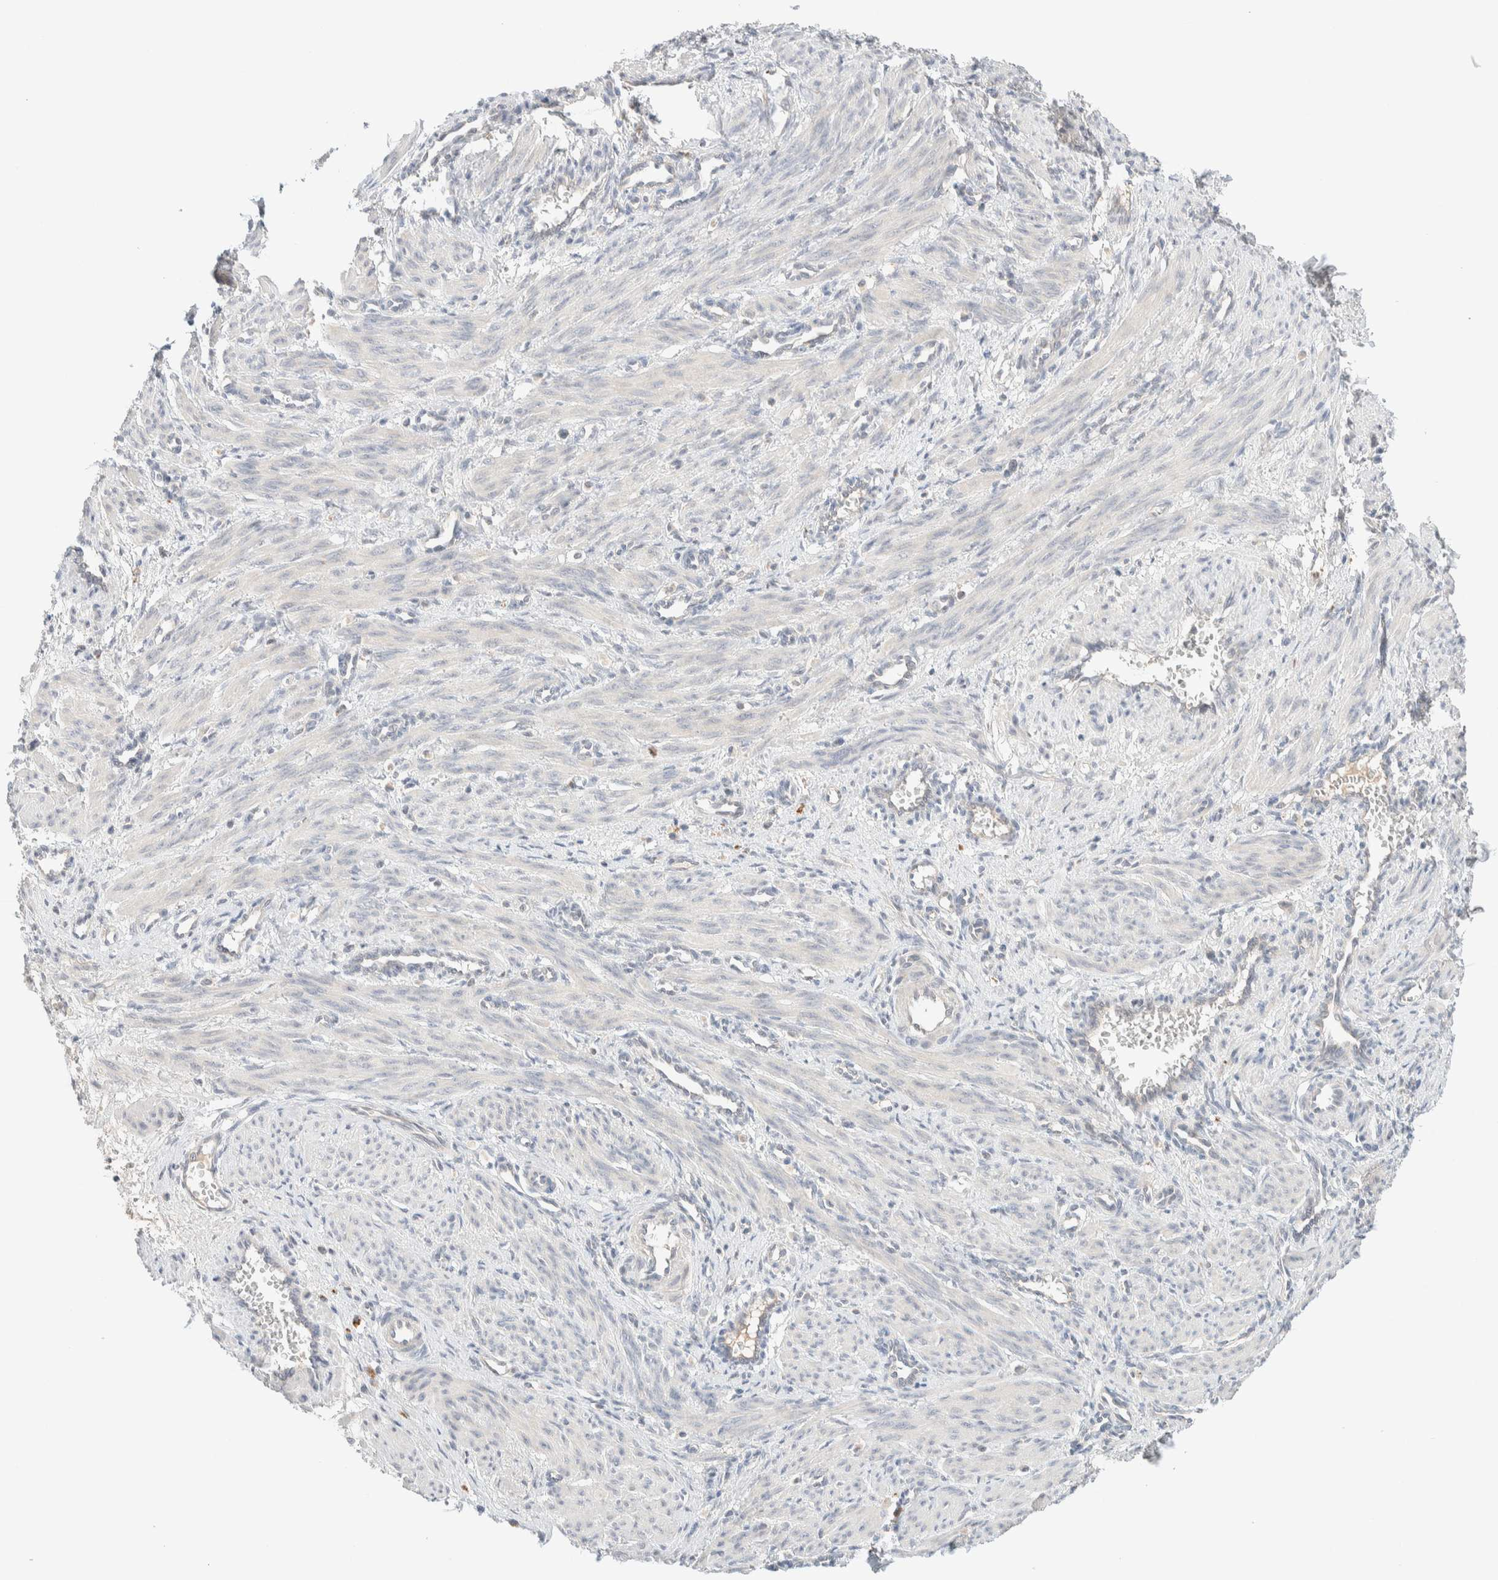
{"staining": {"intensity": "negative", "quantity": "none", "location": "none"}, "tissue": "smooth muscle", "cell_type": "Smooth muscle cells", "image_type": "normal", "snomed": [{"axis": "morphology", "description": "Normal tissue, NOS"}, {"axis": "topography", "description": "Endometrium"}], "caption": "IHC photomicrograph of unremarkable smooth muscle stained for a protein (brown), which demonstrates no expression in smooth muscle cells.", "gene": "CHKA", "patient": {"sex": "female", "age": 33}}